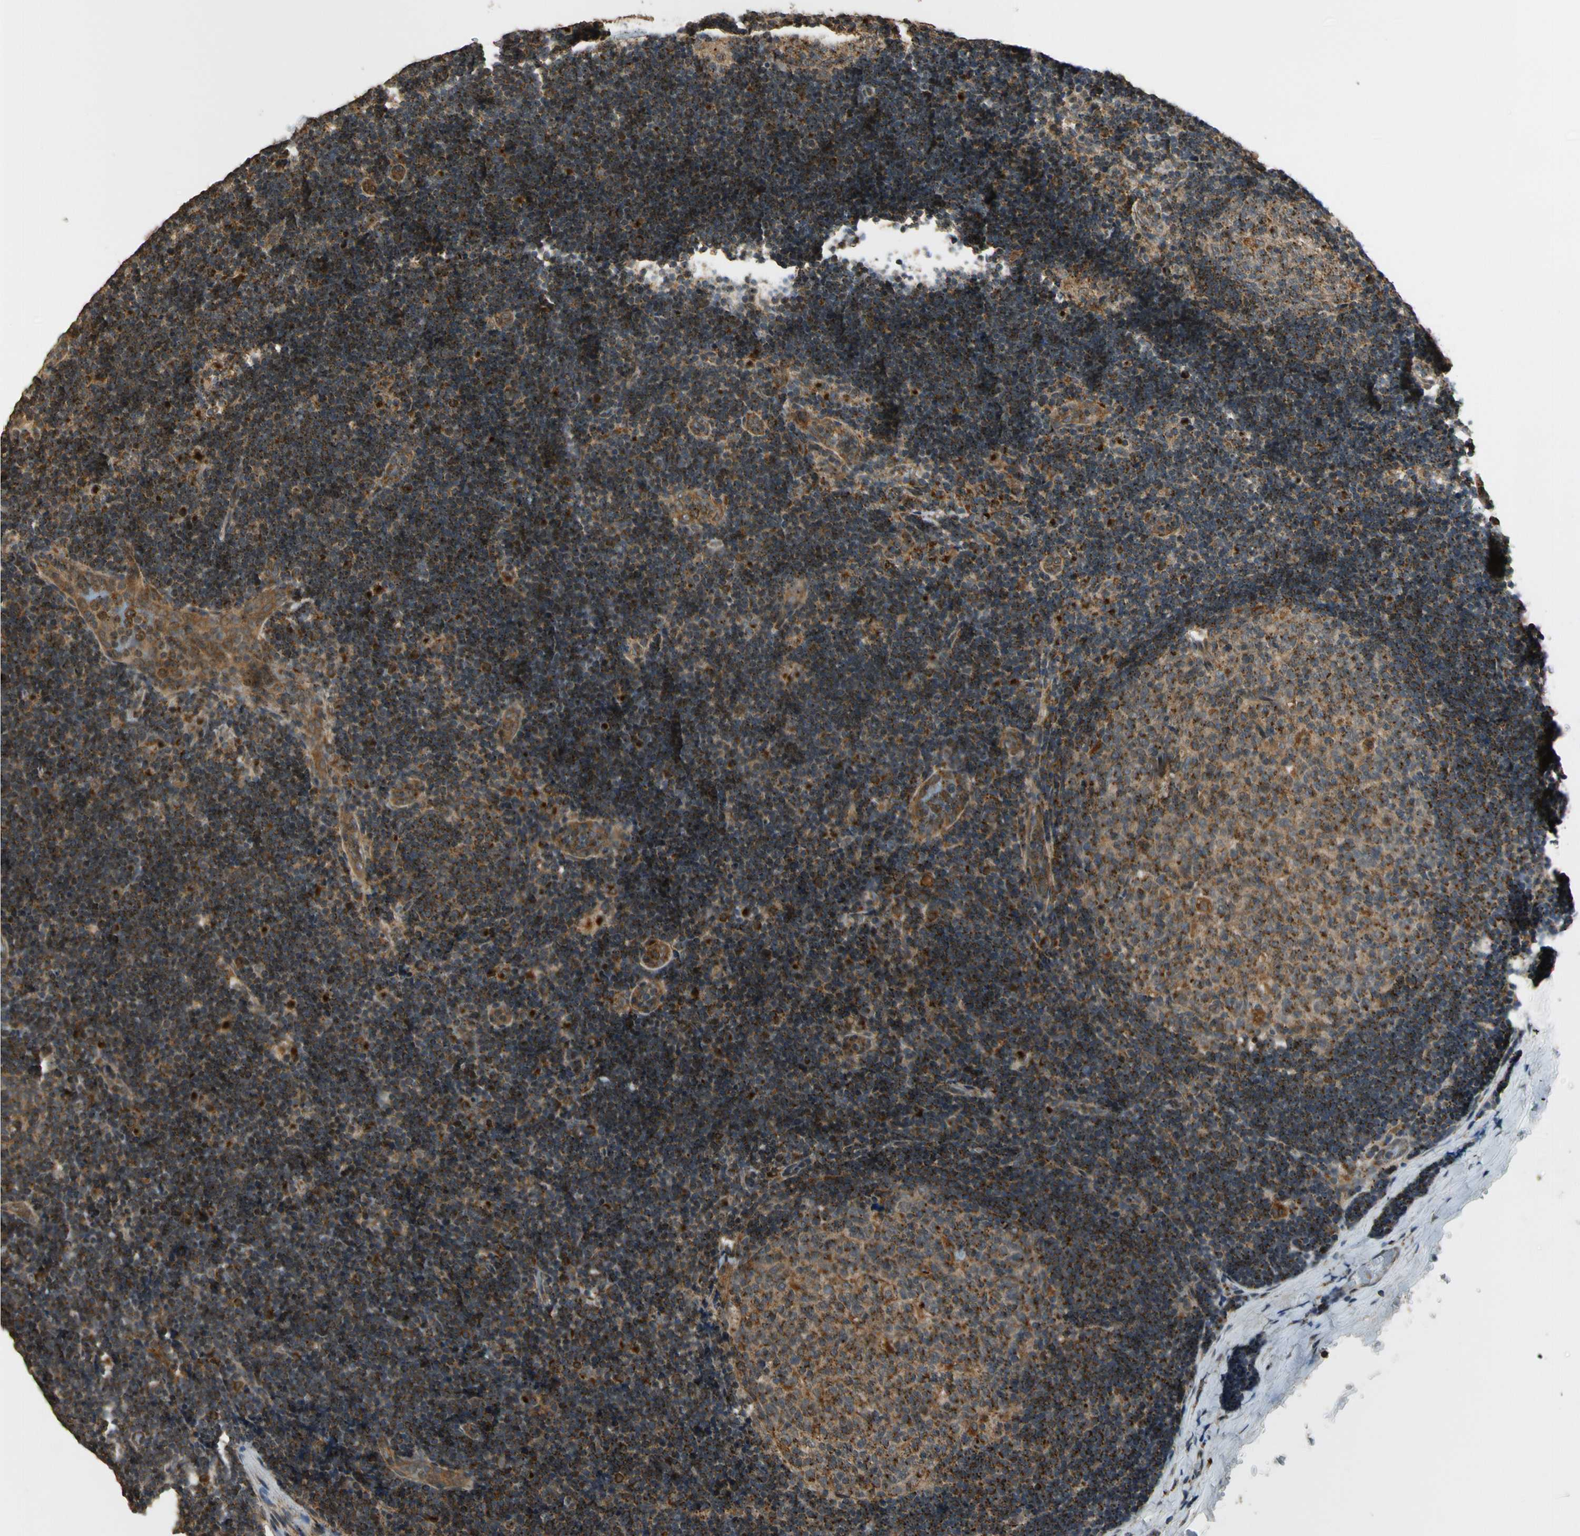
{"staining": {"intensity": "moderate", "quantity": ">75%", "location": "cytoplasmic/membranous"}, "tissue": "lymph node", "cell_type": "Germinal center cells", "image_type": "normal", "snomed": [{"axis": "morphology", "description": "Normal tissue, NOS"}, {"axis": "topography", "description": "Lymph node"}], "caption": "Immunohistochemistry of normal lymph node exhibits medium levels of moderate cytoplasmic/membranous expression in about >75% of germinal center cells.", "gene": "LAMTOR1", "patient": {"sex": "female", "age": 14}}